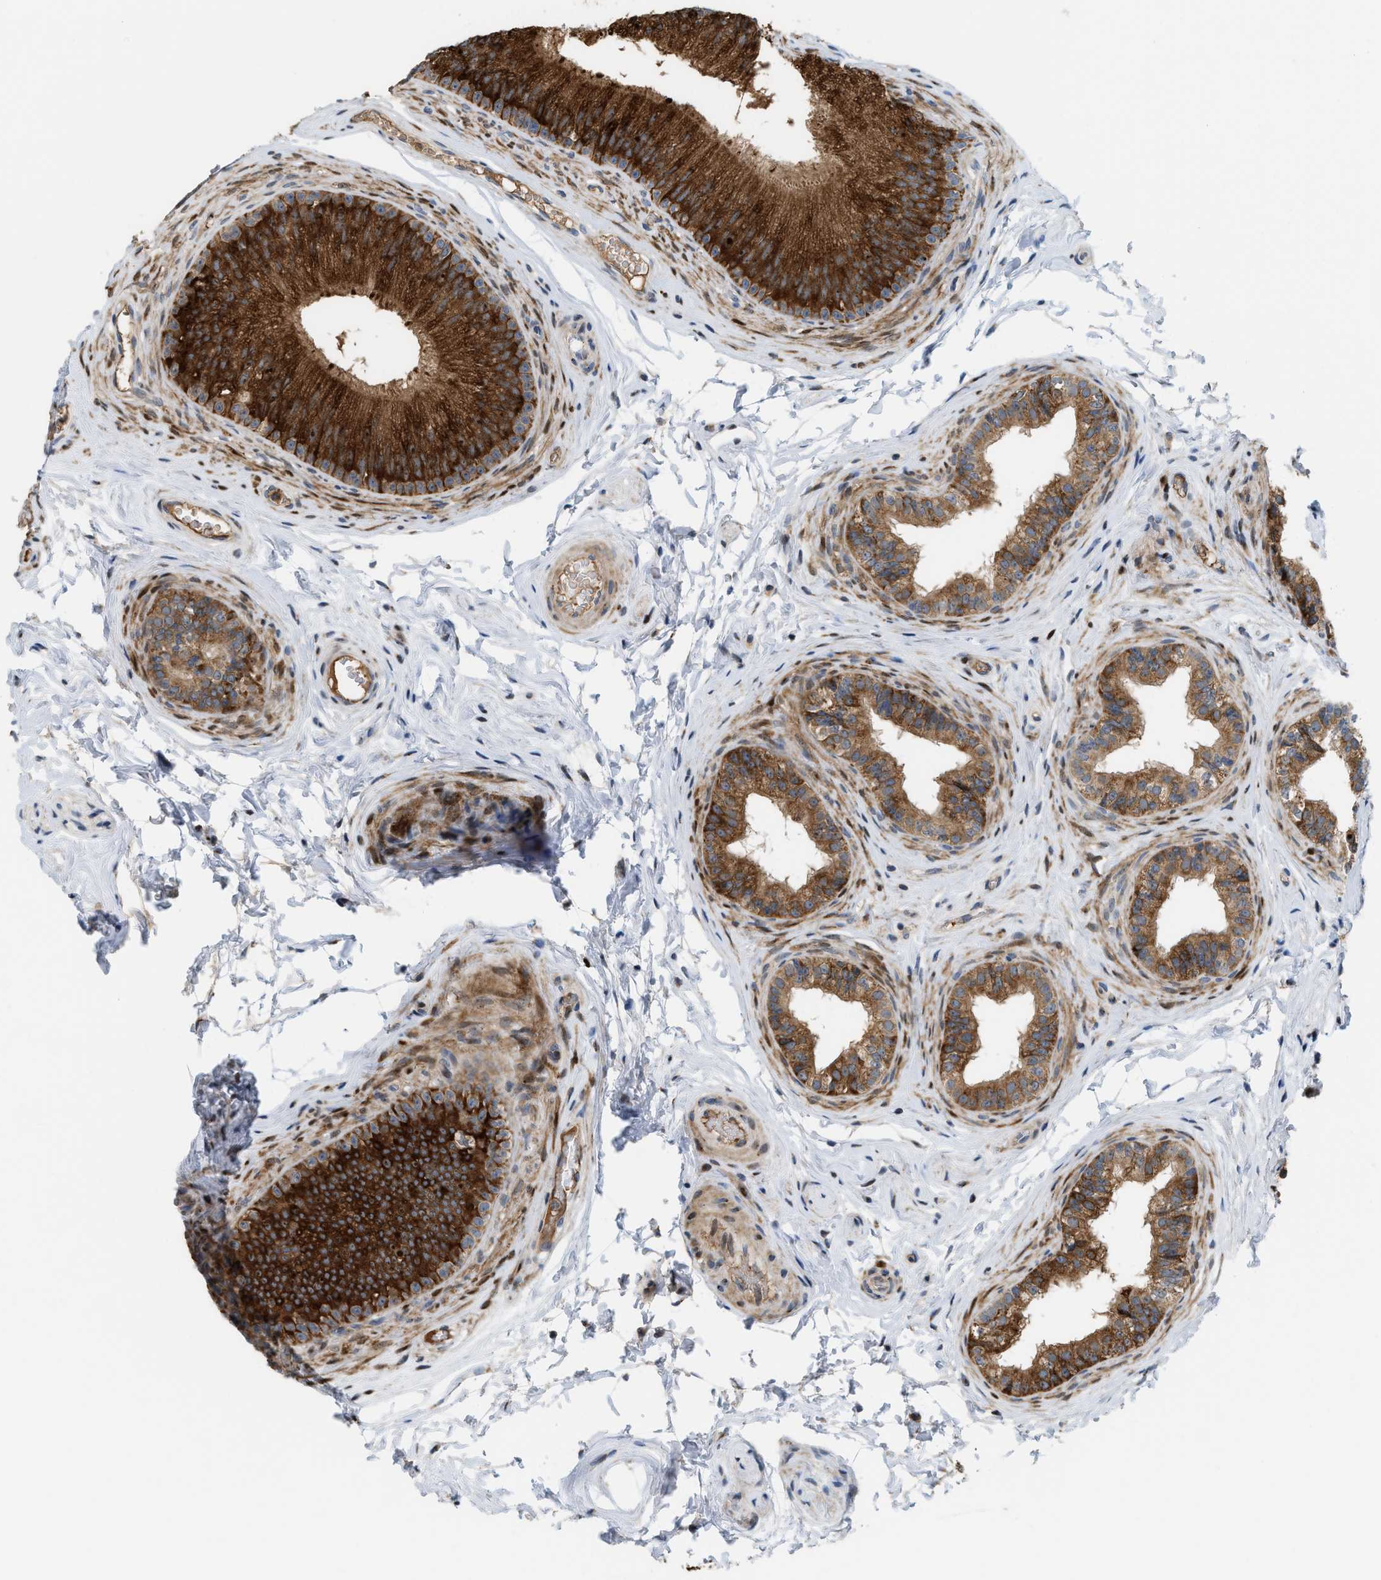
{"staining": {"intensity": "strong", "quantity": ">75%", "location": "cytoplasmic/membranous"}, "tissue": "epididymis", "cell_type": "Glandular cells", "image_type": "normal", "snomed": [{"axis": "morphology", "description": "Normal tissue, NOS"}, {"axis": "topography", "description": "Testis"}, {"axis": "topography", "description": "Epididymis"}], "caption": "An IHC image of unremarkable tissue is shown. Protein staining in brown labels strong cytoplasmic/membranous positivity in epididymis within glandular cells.", "gene": "DIPK1A", "patient": {"sex": "male", "age": 36}}